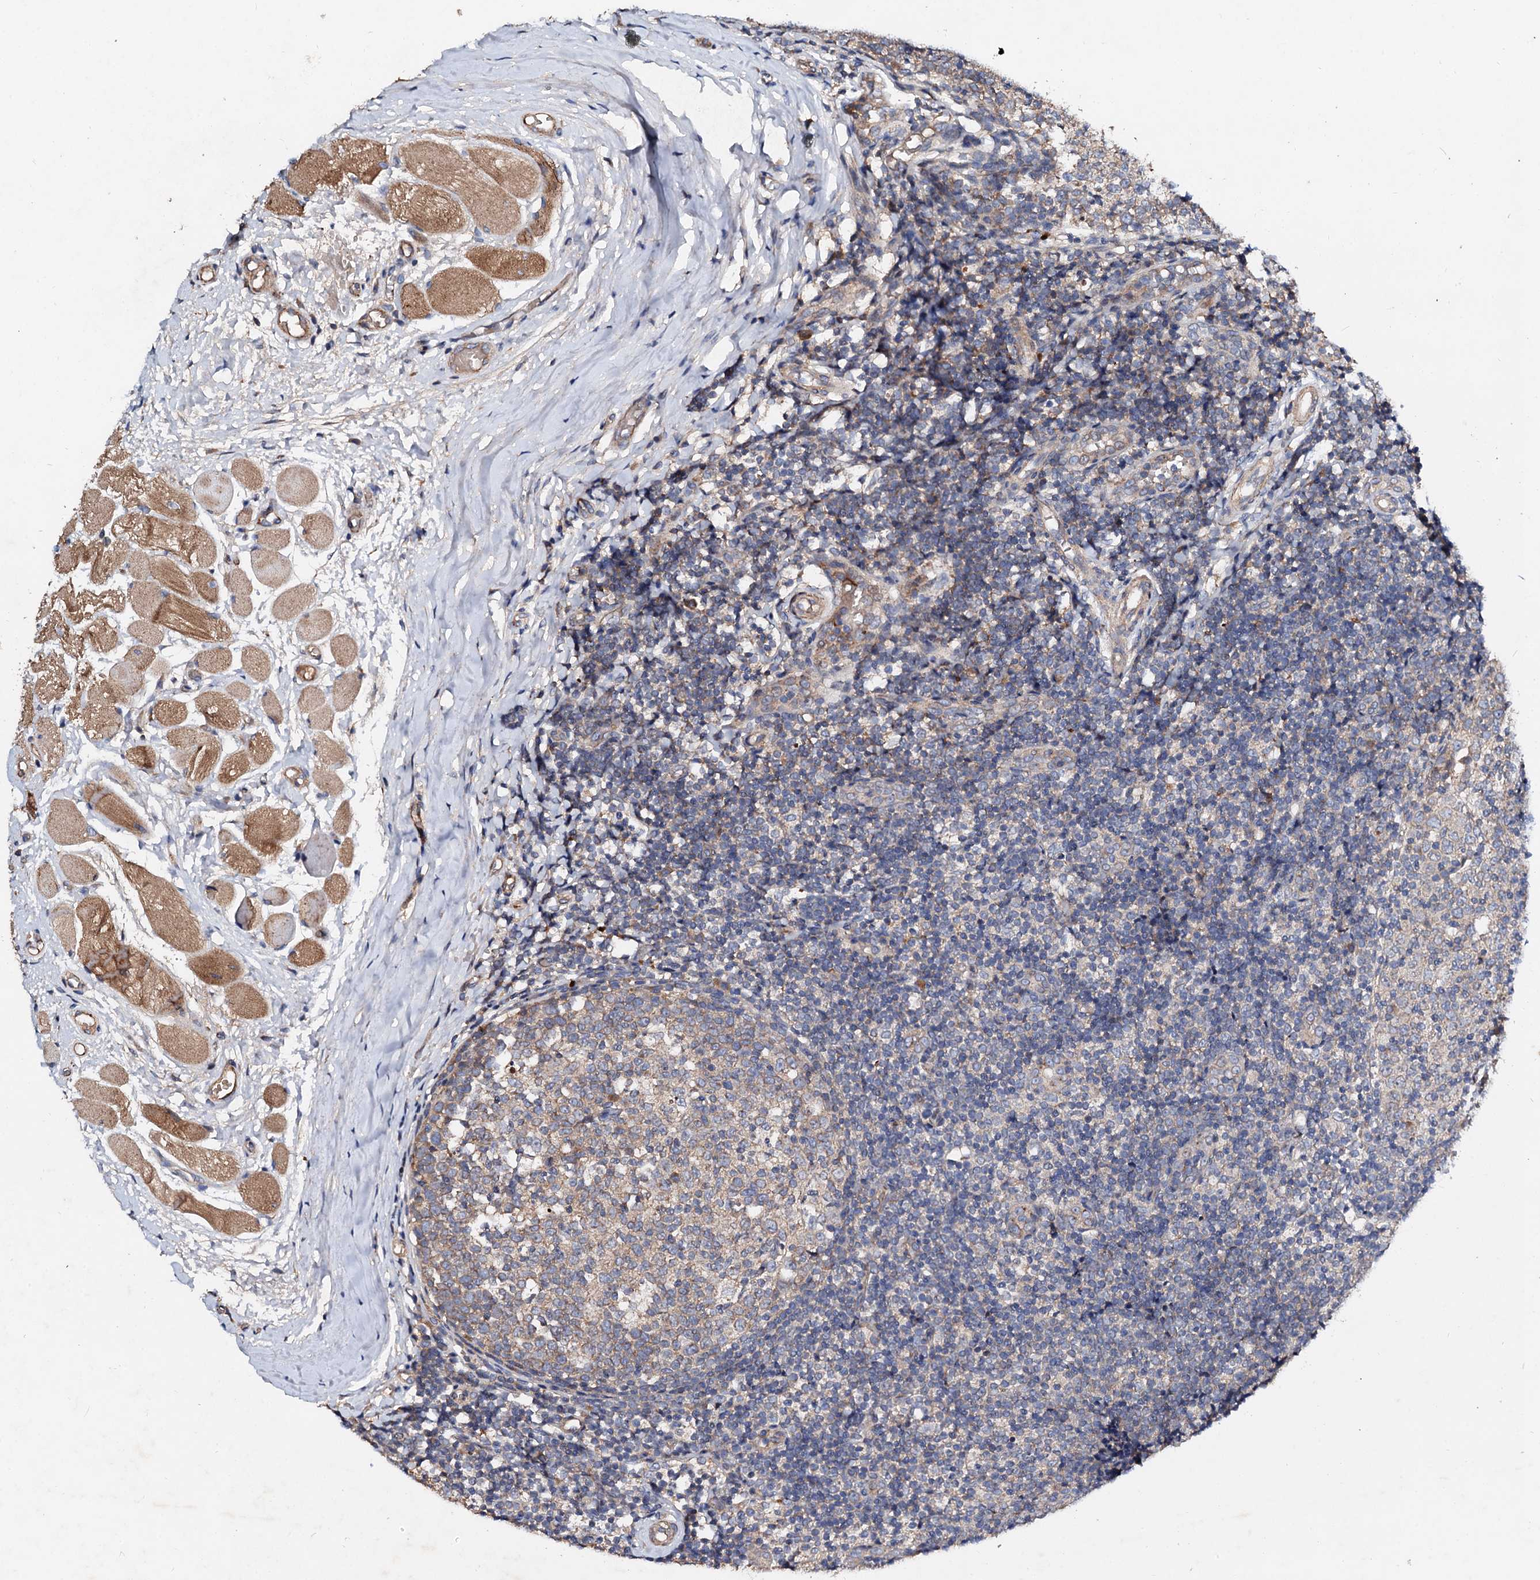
{"staining": {"intensity": "weak", "quantity": "25%-75%", "location": "cytoplasmic/membranous"}, "tissue": "tonsil", "cell_type": "Germinal center cells", "image_type": "normal", "snomed": [{"axis": "morphology", "description": "Normal tissue, NOS"}, {"axis": "topography", "description": "Tonsil"}], "caption": "IHC (DAB) staining of benign tonsil reveals weak cytoplasmic/membranous protein expression in approximately 25%-75% of germinal center cells.", "gene": "FIBIN", "patient": {"sex": "female", "age": 19}}